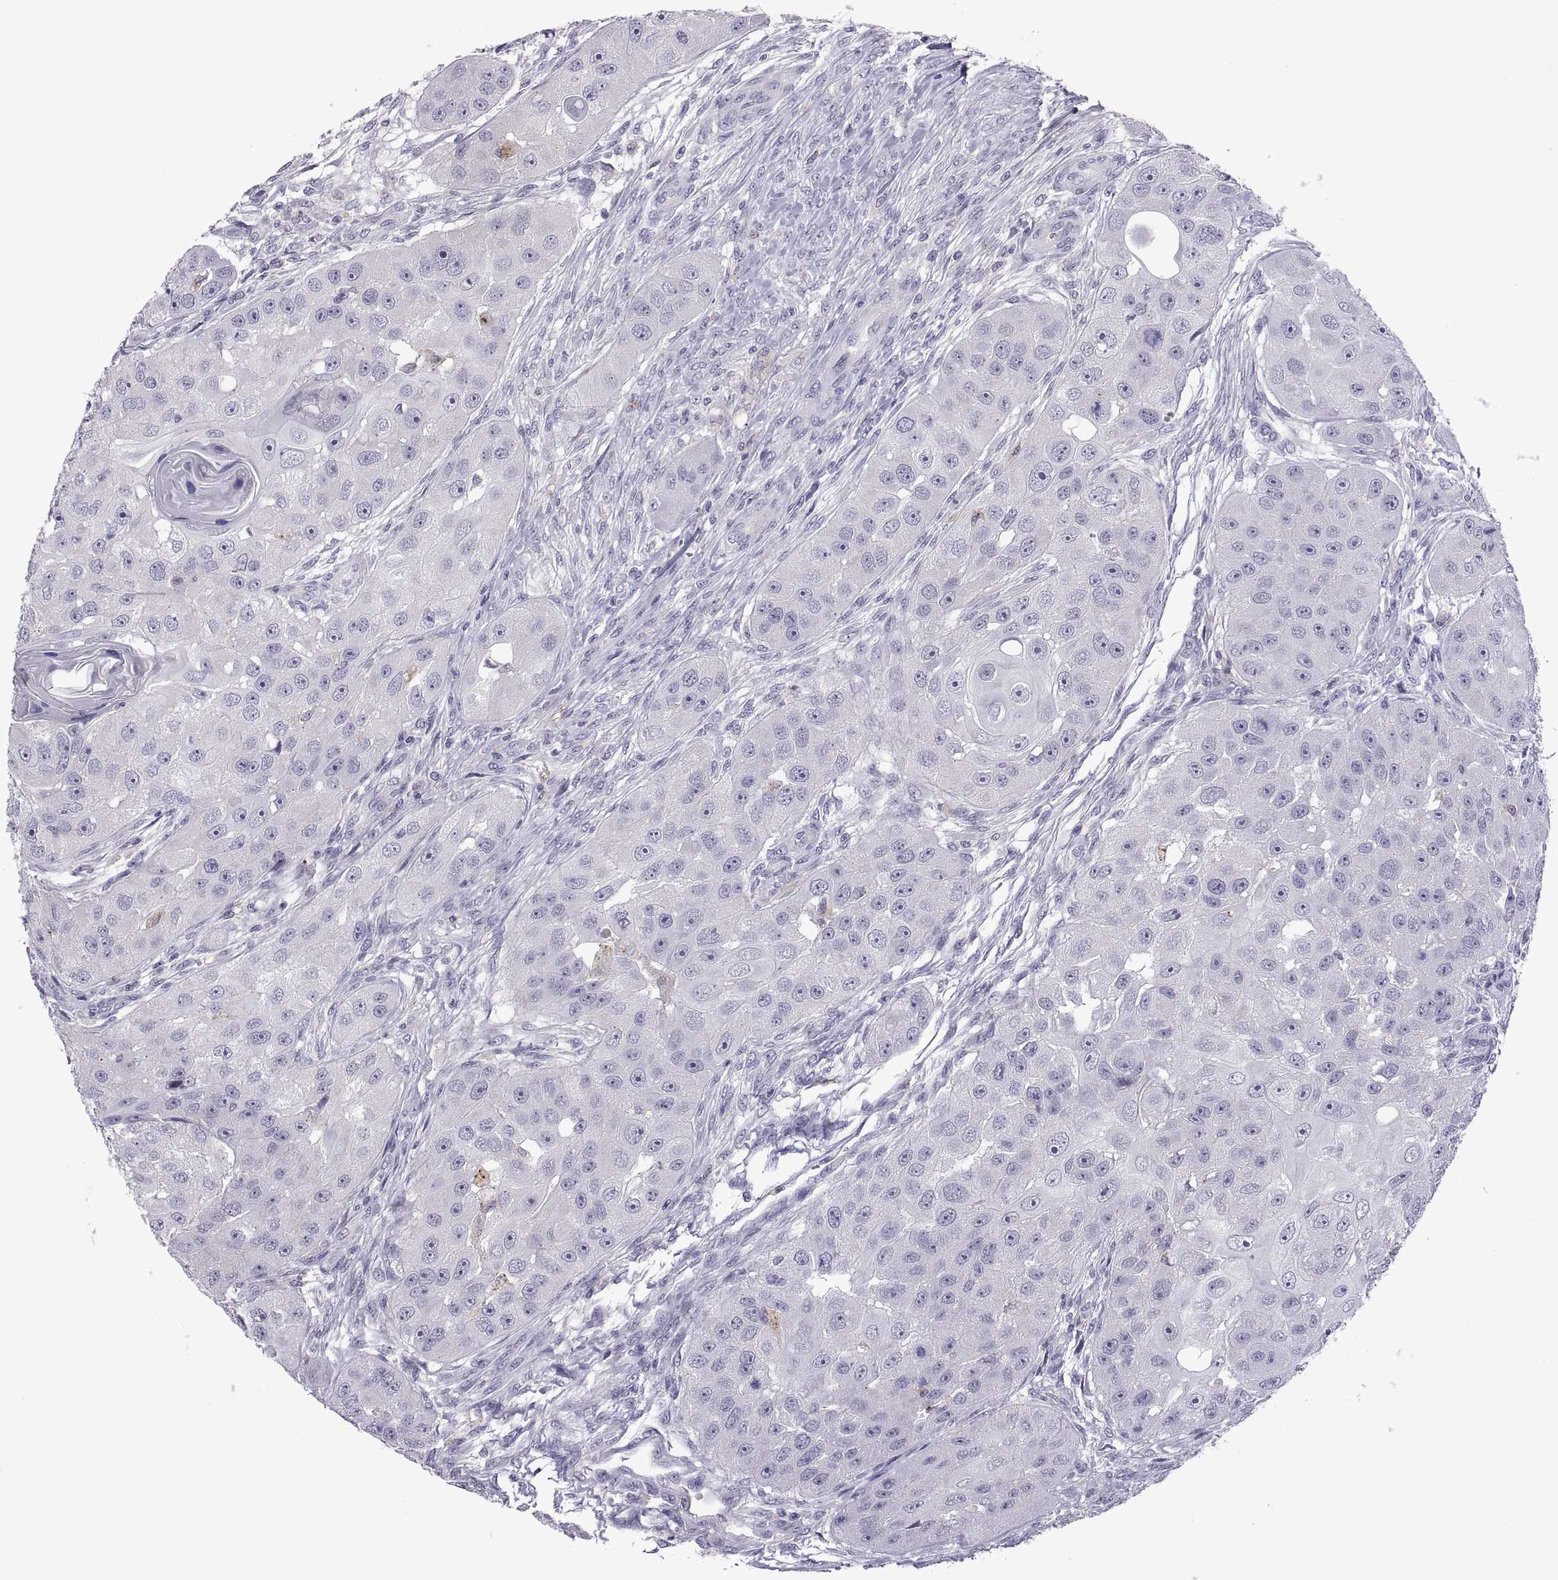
{"staining": {"intensity": "negative", "quantity": "none", "location": "none"}, "tissue": "head and neck cancer", "cell_type": "Tumor cells", "image_type": "cancer", "snomed": [{"axis": "morphology", "description": "Squamous cell carcinoma, NOS"}, {"axis": "topography", "description": "Head-Neck"}], "caption": "Immunohistochemical staining of head and neck cancer displays no significant expression in tumor cells.", "gene": "RGS19", "patient": {"sex": "male", "age": 51}}